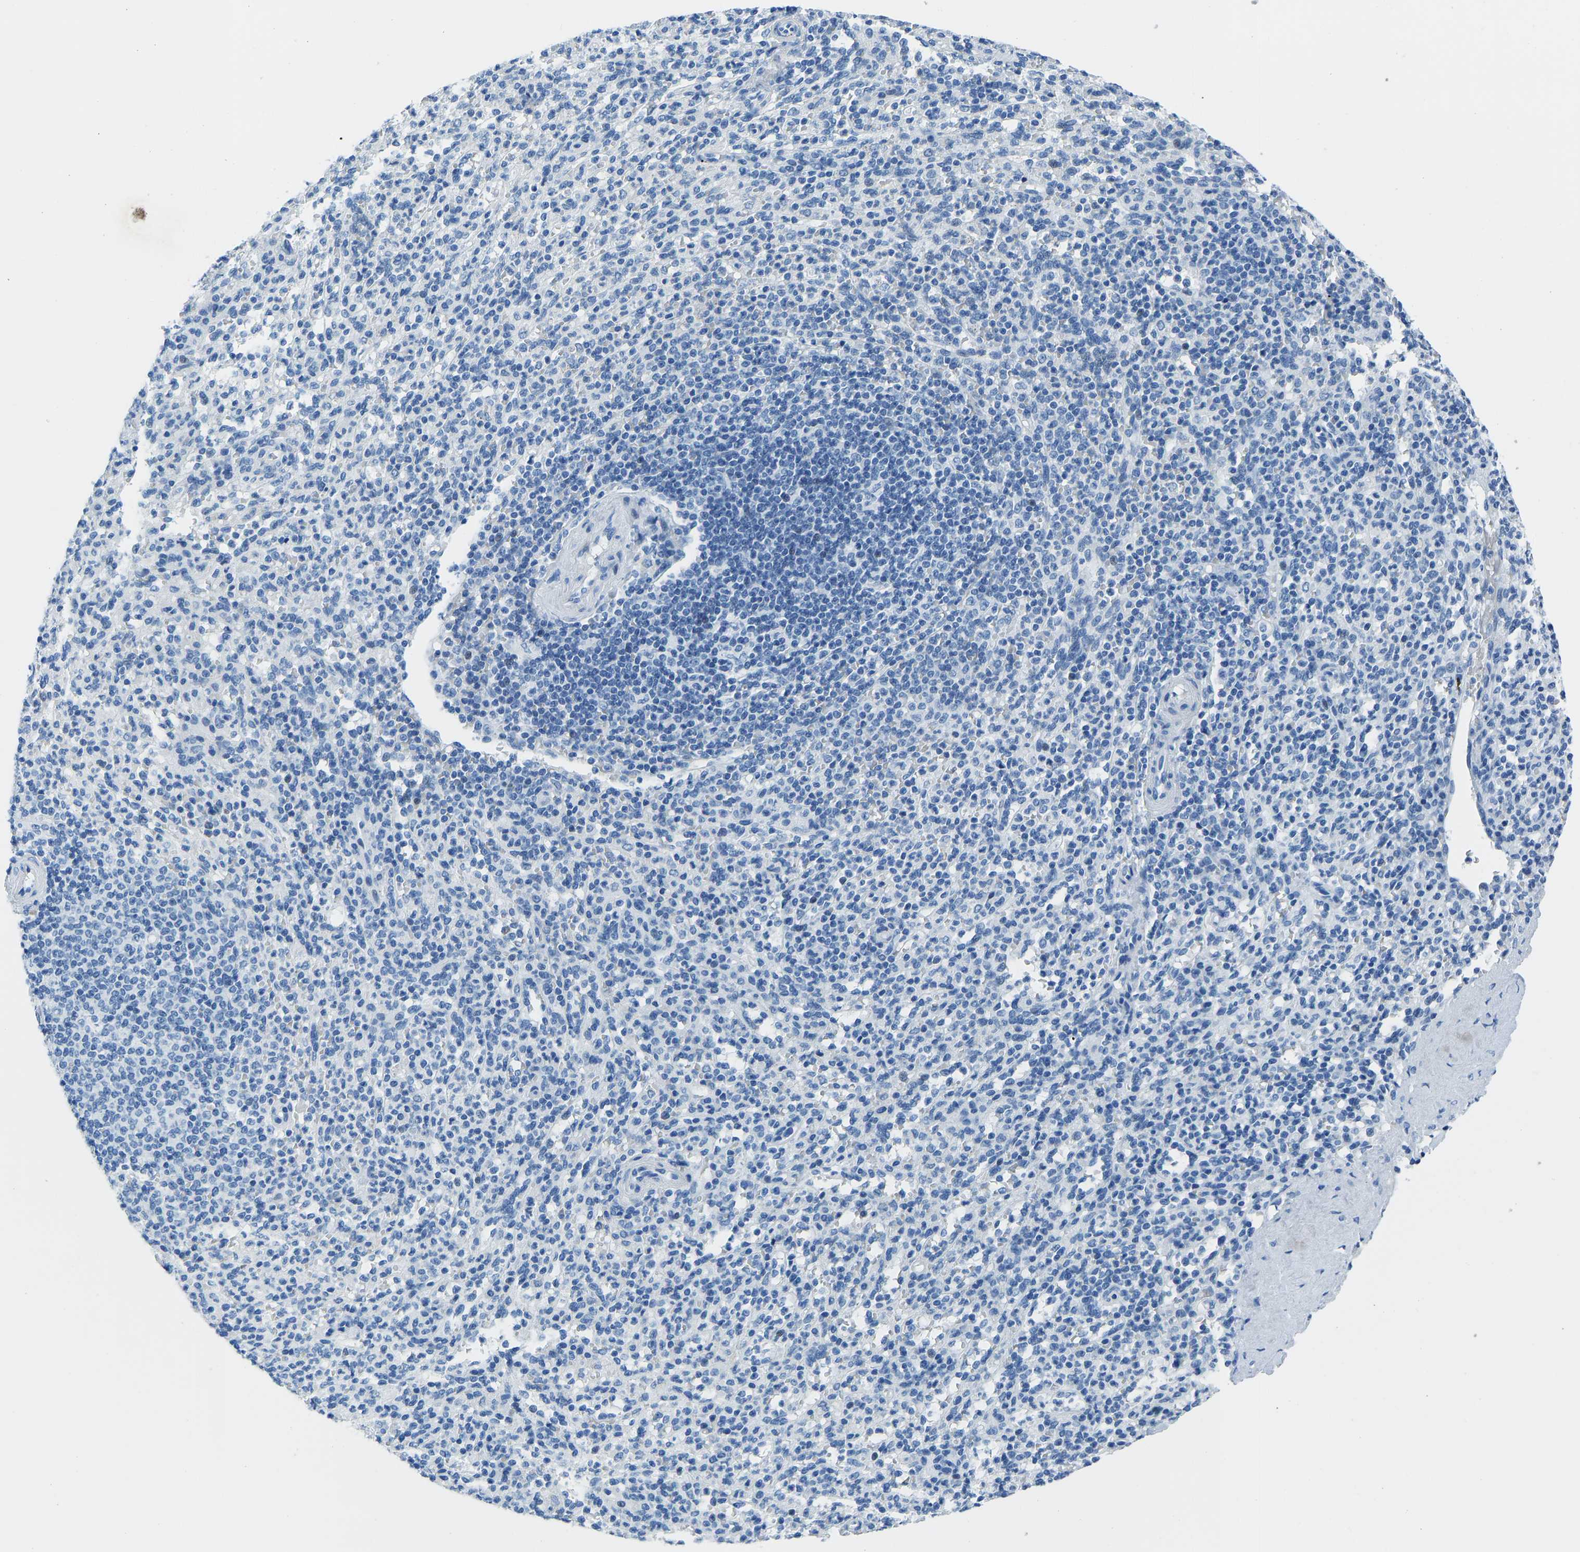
{"staining": {"intensity": "negative", "quantity": "none", "location": "none"}, "tissue": "spleen", "cell_type": "Cells in red pulp", "image_type": "normal", "snomed": [{"axis": "morphology", "description": "Normal tissue, NOS"}, {"axis": "topography", "description": "Spleen"}], "caption": "DAB immunohistochemical staining of normal spleen reveals no significant staining in cells in red pulp.", "gene": "SERPINB3", "patient": {"sex": "male", "age": 36}}